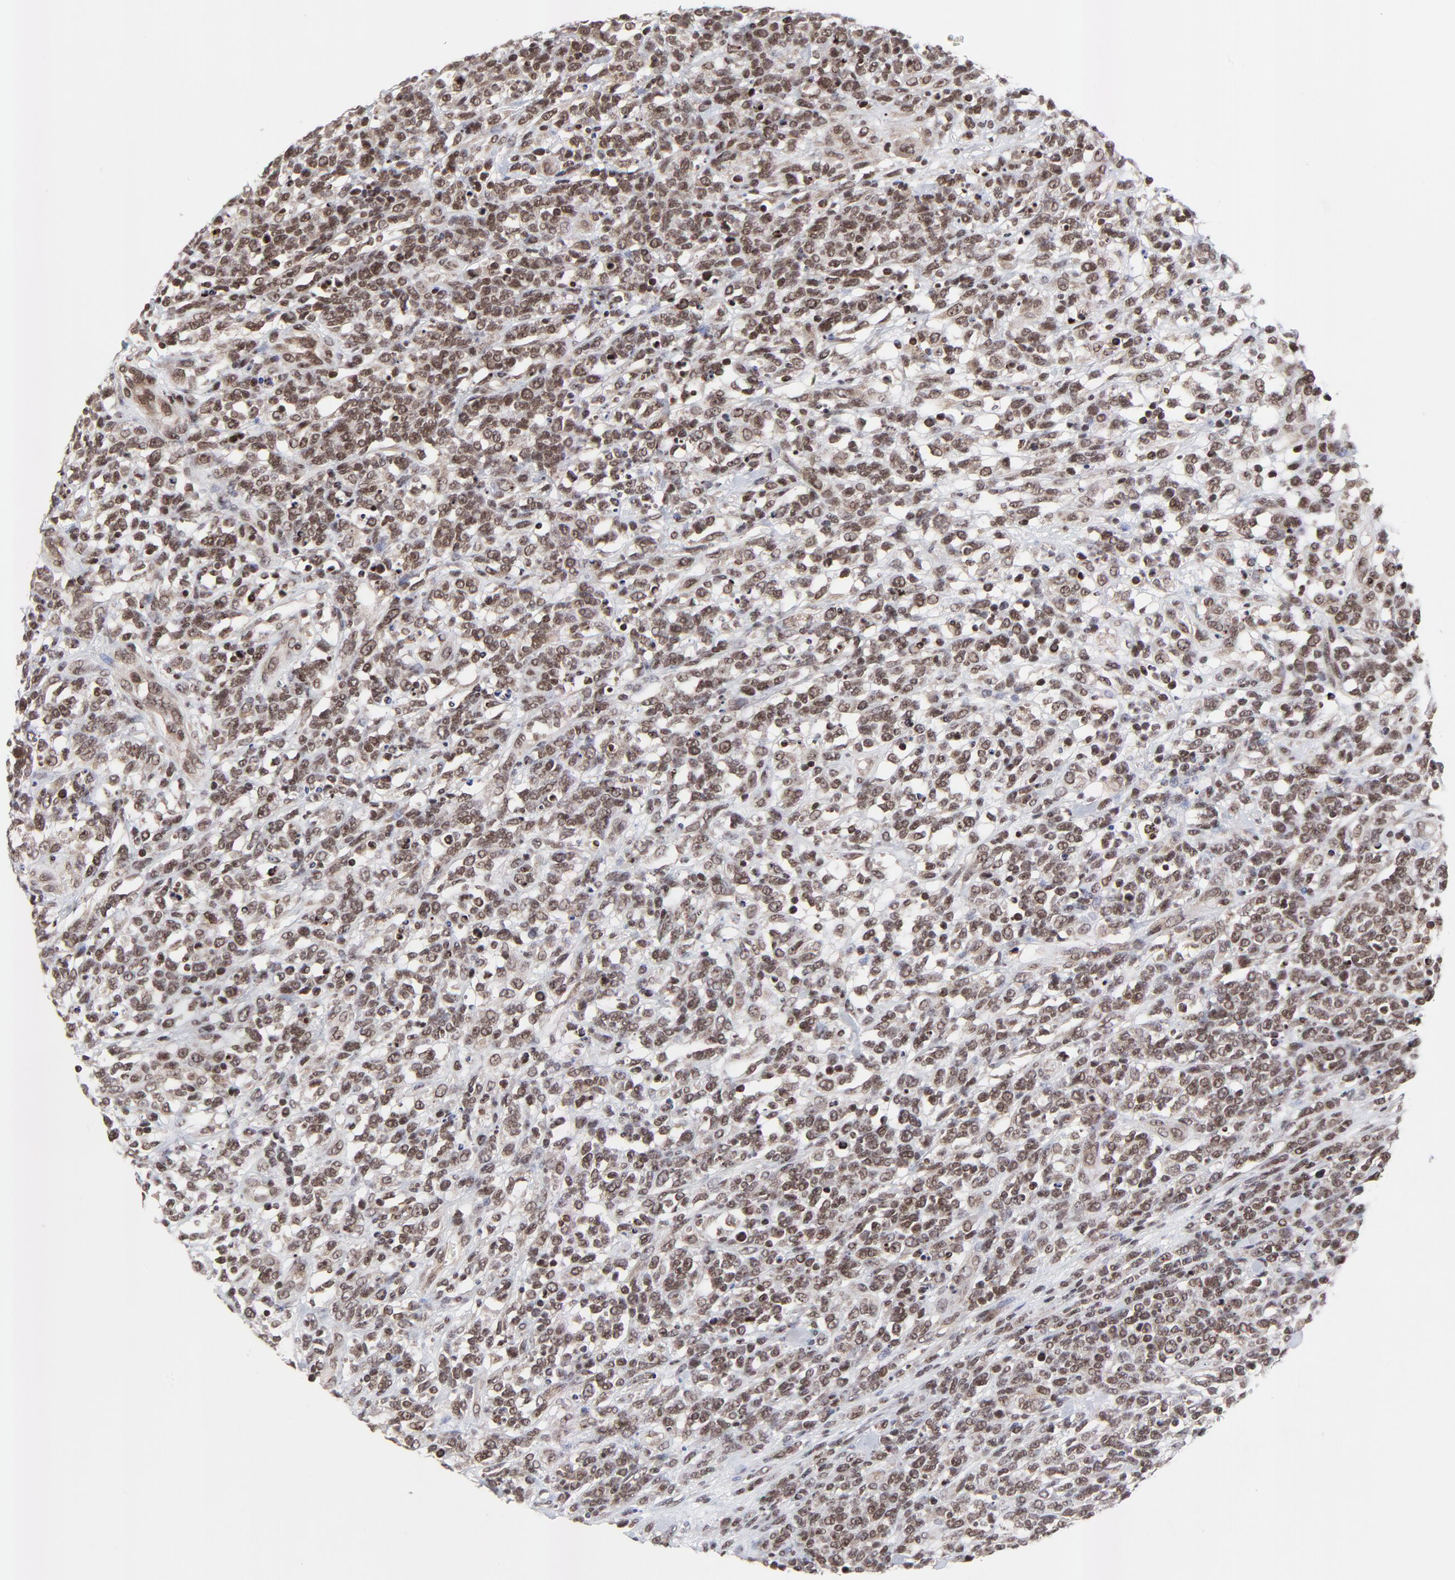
{"staining": {"intensity": "moderate", "quantity": ">75%", "location": "nuclear"}, "tissue": "lymphoma", "cell_type": "Tumor cells", "image_type": "cancer", "snomed": [{"axis": "morphology", "description": "Malignant lymphoma, non-Hodgkin's type, High grade"}, {"axis": "topography", "description": "Lymph node"}], "caption": "High-grade malignant lymphoma, non-Hodgkin's type was stained to show a protein in brown. There is medium levels of moderate nuclear positivity in about >75% of tumor cells.", "gene": "ZNF777", "patient": {"sex": "female", "age": 73}}